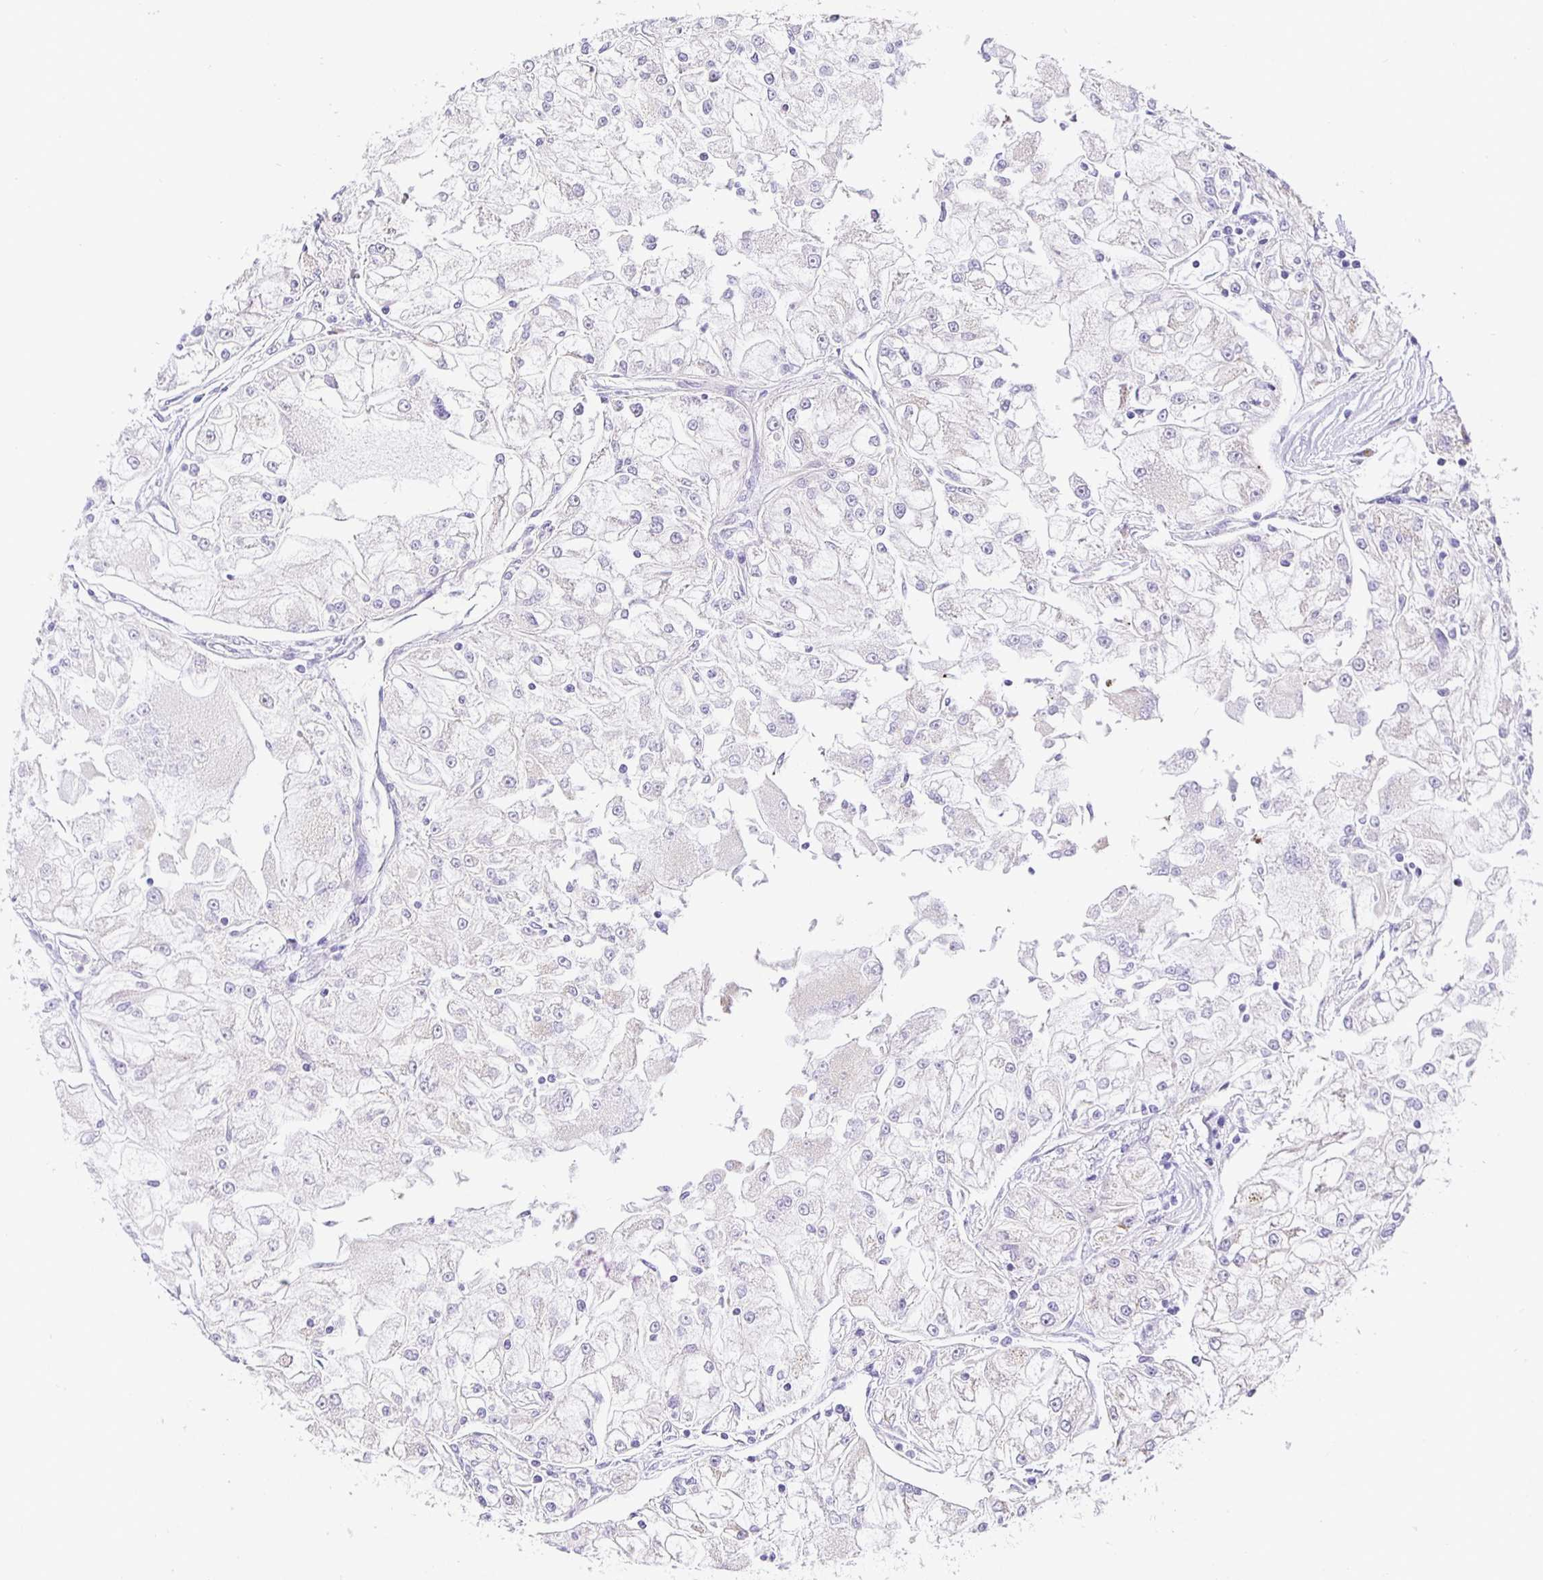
{"staining": {"intensity": "negative", "quantity": "none", "location": "none"}, "tissue": "renal cancer", "cell_type": "Tumor cells", "image_type": "cancer", "snomed": [{"axis": "morphology", "description": "Adenocarcinoma, NOS"}, {"axis": "topography", "description": "Kidney"}], "caption": "Protein analysis of renal cancer (adenocarcinoma) exhibits no significant expression in tumor cells.", "gene": "OPALIN", "patient": {"sex": "female", "age": 72}}